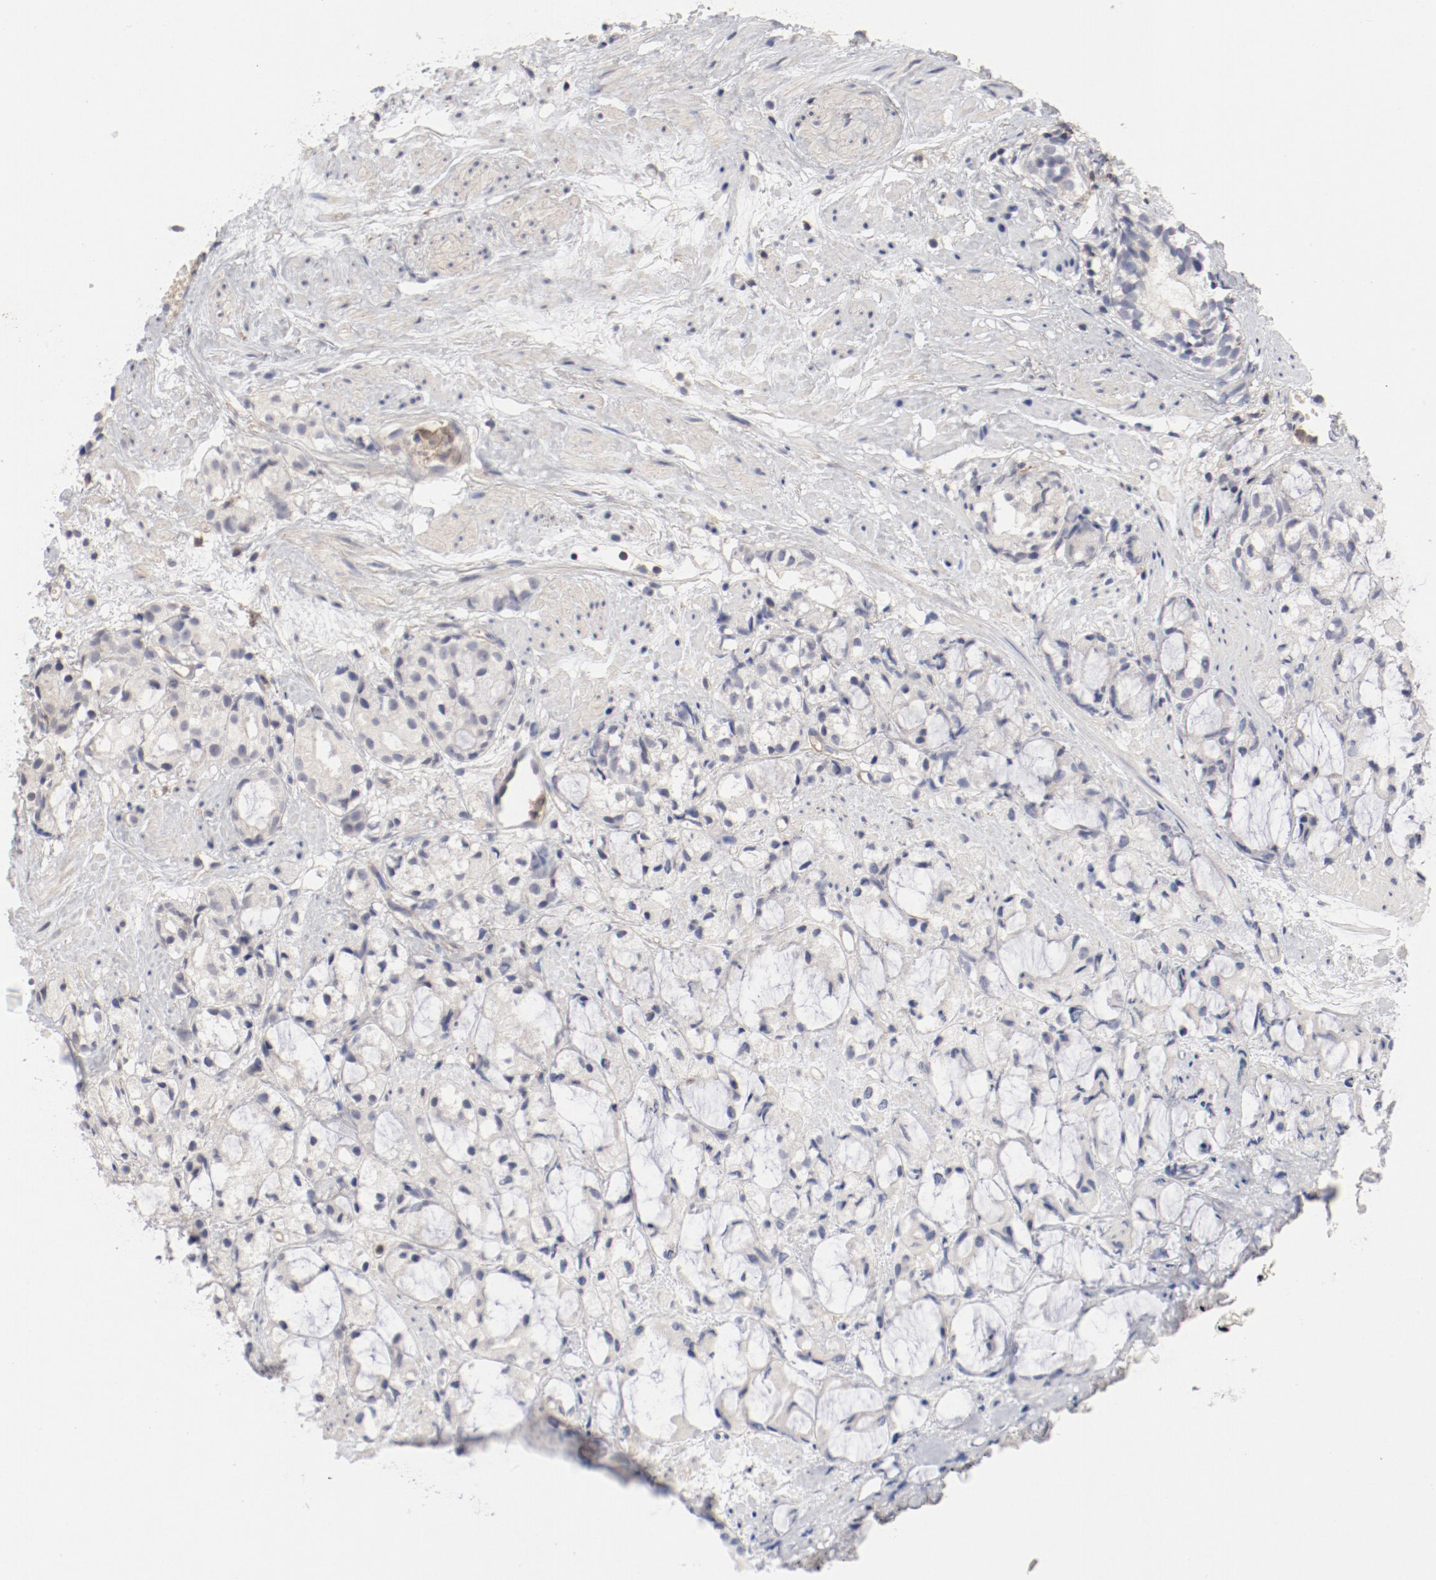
{"staining": {"intensity": "negative", "quantity": "none", "location": "none"}, "tissue": "prostate cancer", "cell_type": "Tumor cells", "image_type": "cancer", "snomed": [{"axis": "morphology", "description": "Adenocarcinoma, High grade"}, {"axis": "topography", "description": "Prostate"}], "caption": "The immunohistochemistry (IHC) image has no significant positivity in tumor cells of prostate cancer tissue.", "gene": "CBL", "patient": {"sex": "male", "age": 85}}